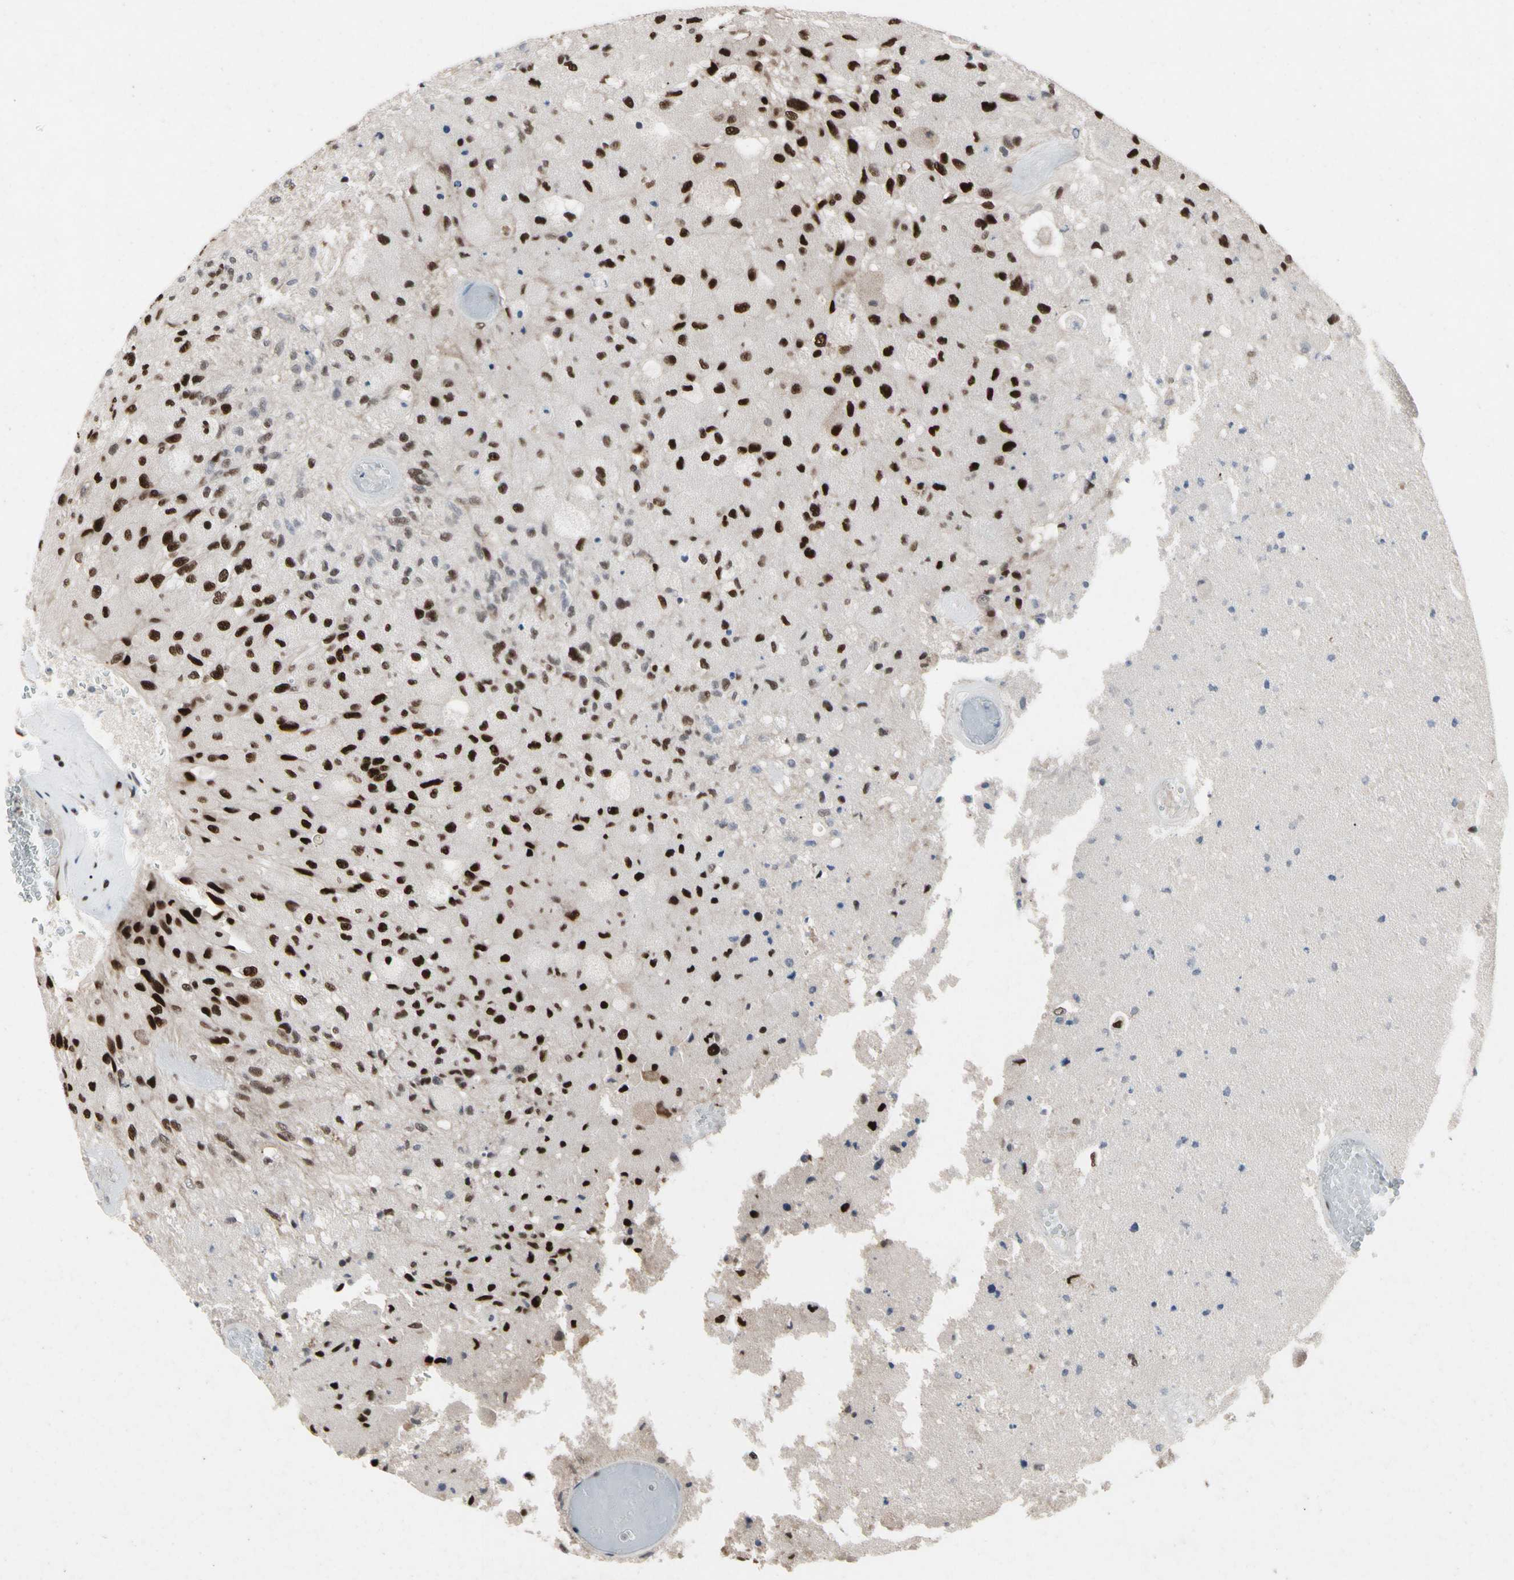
{"staining": {"intensity": "strong", "quantity": ">75%", "location": "nuclear"}, "tissue": "glioma", "cell_type": "Tumor cells", "image_type": "cancer", "snomed": [{"axis": "morphology", "description": "Normal tissue, NOS"}, {"axis": "morphology", "description": "Glioma, malignant, High grade"}, {"axis": "topography", "description": "Cerebral cortex"}], "caption": "Protein analysis of glioma tissue displays strong nuclear staining in about >75% of tumor cells.", "gene": "FAM98B", "patient": {"sex": "male", "age": 77}}